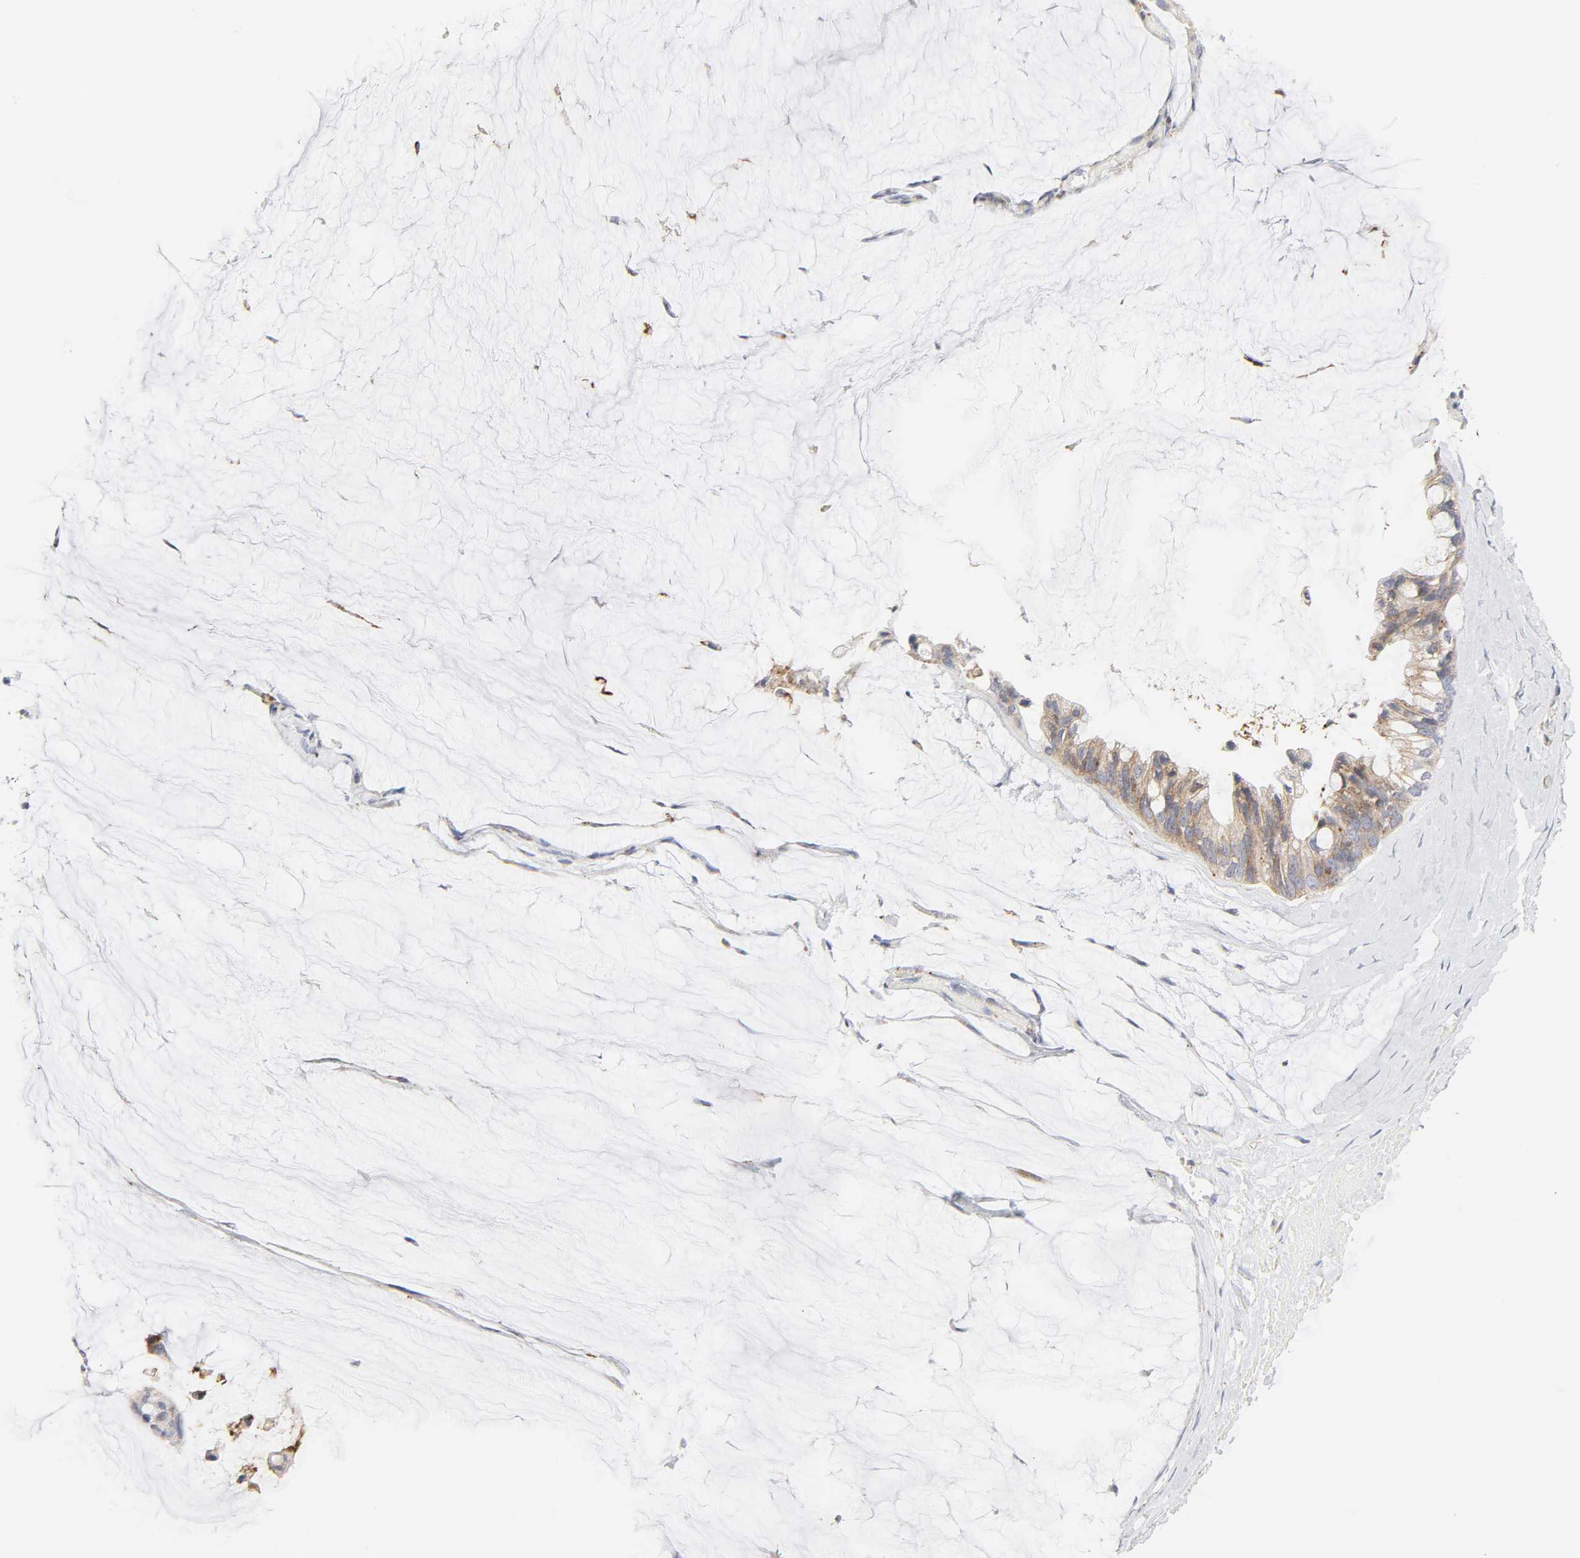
{"staining": {"intensity": "weak", "quantity": ">75%", "location": "cytoplasmic/membranous"}, "tissue": "ovarian cancer", "cell_type": "Tumor cells", "image_type": "cancer", "snomed": [{"axis": "morphology", "description": "Cystadenocarcinoma, mucinous, NOS"}, {"axis": "topography", "description": "Ovary"}], "caption": "A low amount of weak cytoplasmic/membranous expression is seen in approximately >75% of tumor cells in ovarian mucinous cystadenocarcinoma tissue. (brown staining indicates protein expression, while blue staining denotes nuclei).", "gene": "LRP6", "patient": {"sex": "female", "age": 39}}